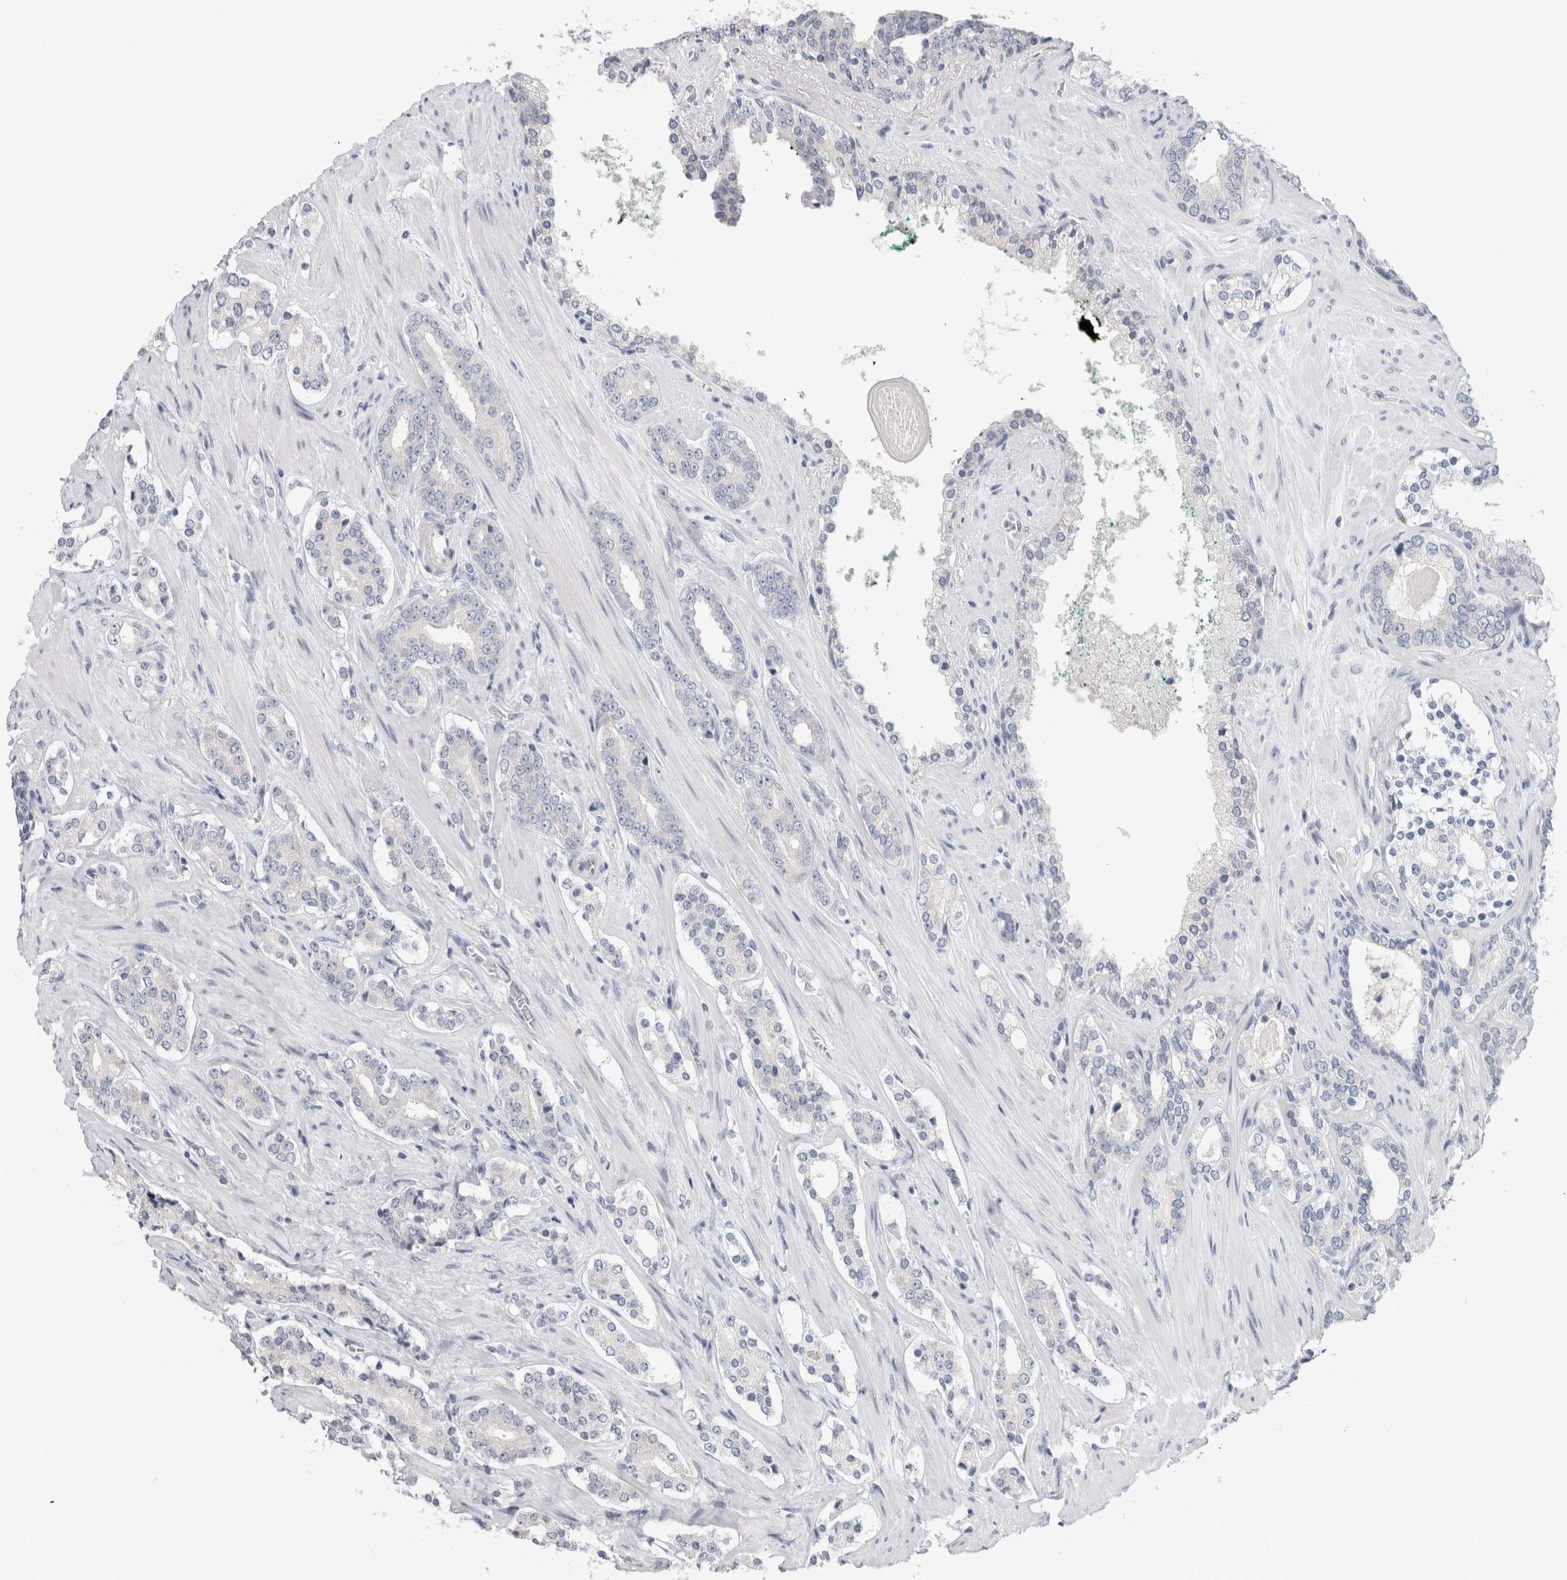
{"staining": {"intensity": "negative", "quantity": "none", "location": "none"}, "tissue": "prostate cancer", "cell_type": "Tumor cells", "image_type": "cancer", "snomed": [{"axis": "morphology", "description": "Adenocarcinoma, High grade"}, {"axis": "topography", "description": "Prostate"}], "caption": "The image demonstrates no significant positivity in tumor cells of prostate cancer.", "gene": "TONSL", "patient": {"sex": "male", "age": 71}}